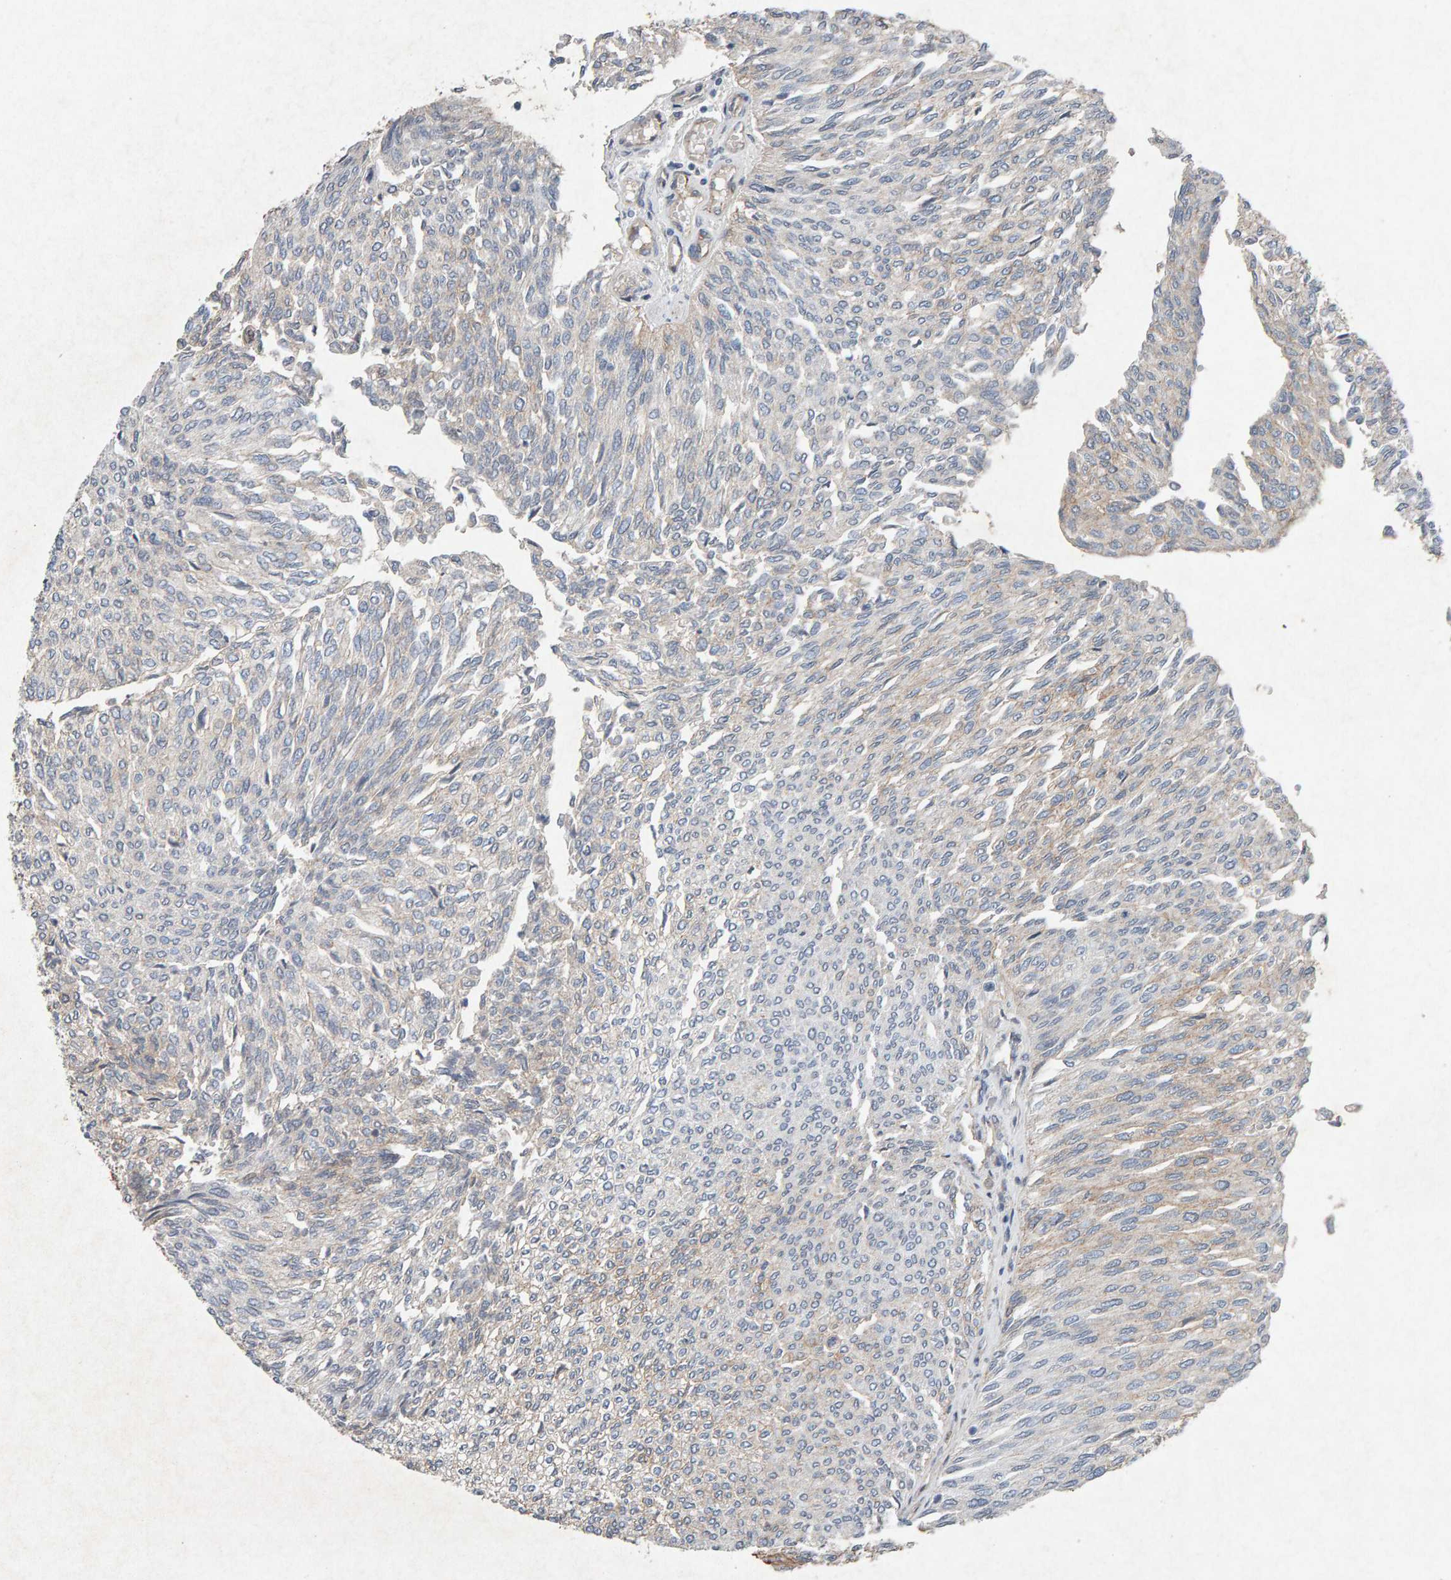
{"staining": {"intensity": "weak", "quantity": "<25%", "location": "cytoplasmic/membranous"}, "tissue": "urothelial cancer", "cell_type": "Tumor cells", "image_type": "cancer", "snomed": [{"axis": "morphology", "description": "Urothelial carcinoma, Low grade"}, {"axis": "topography", "description": "Urinary bladder"}], "caption": "An immunohistochemistry (IHC) photomicrograph of low-grade urothelial carcinoma is shown. There is no staining in tumor cells of low-grade urothelial carcinoma.", "gene": "PTPRM", "patient": {"sex": "female", "age": 79}}